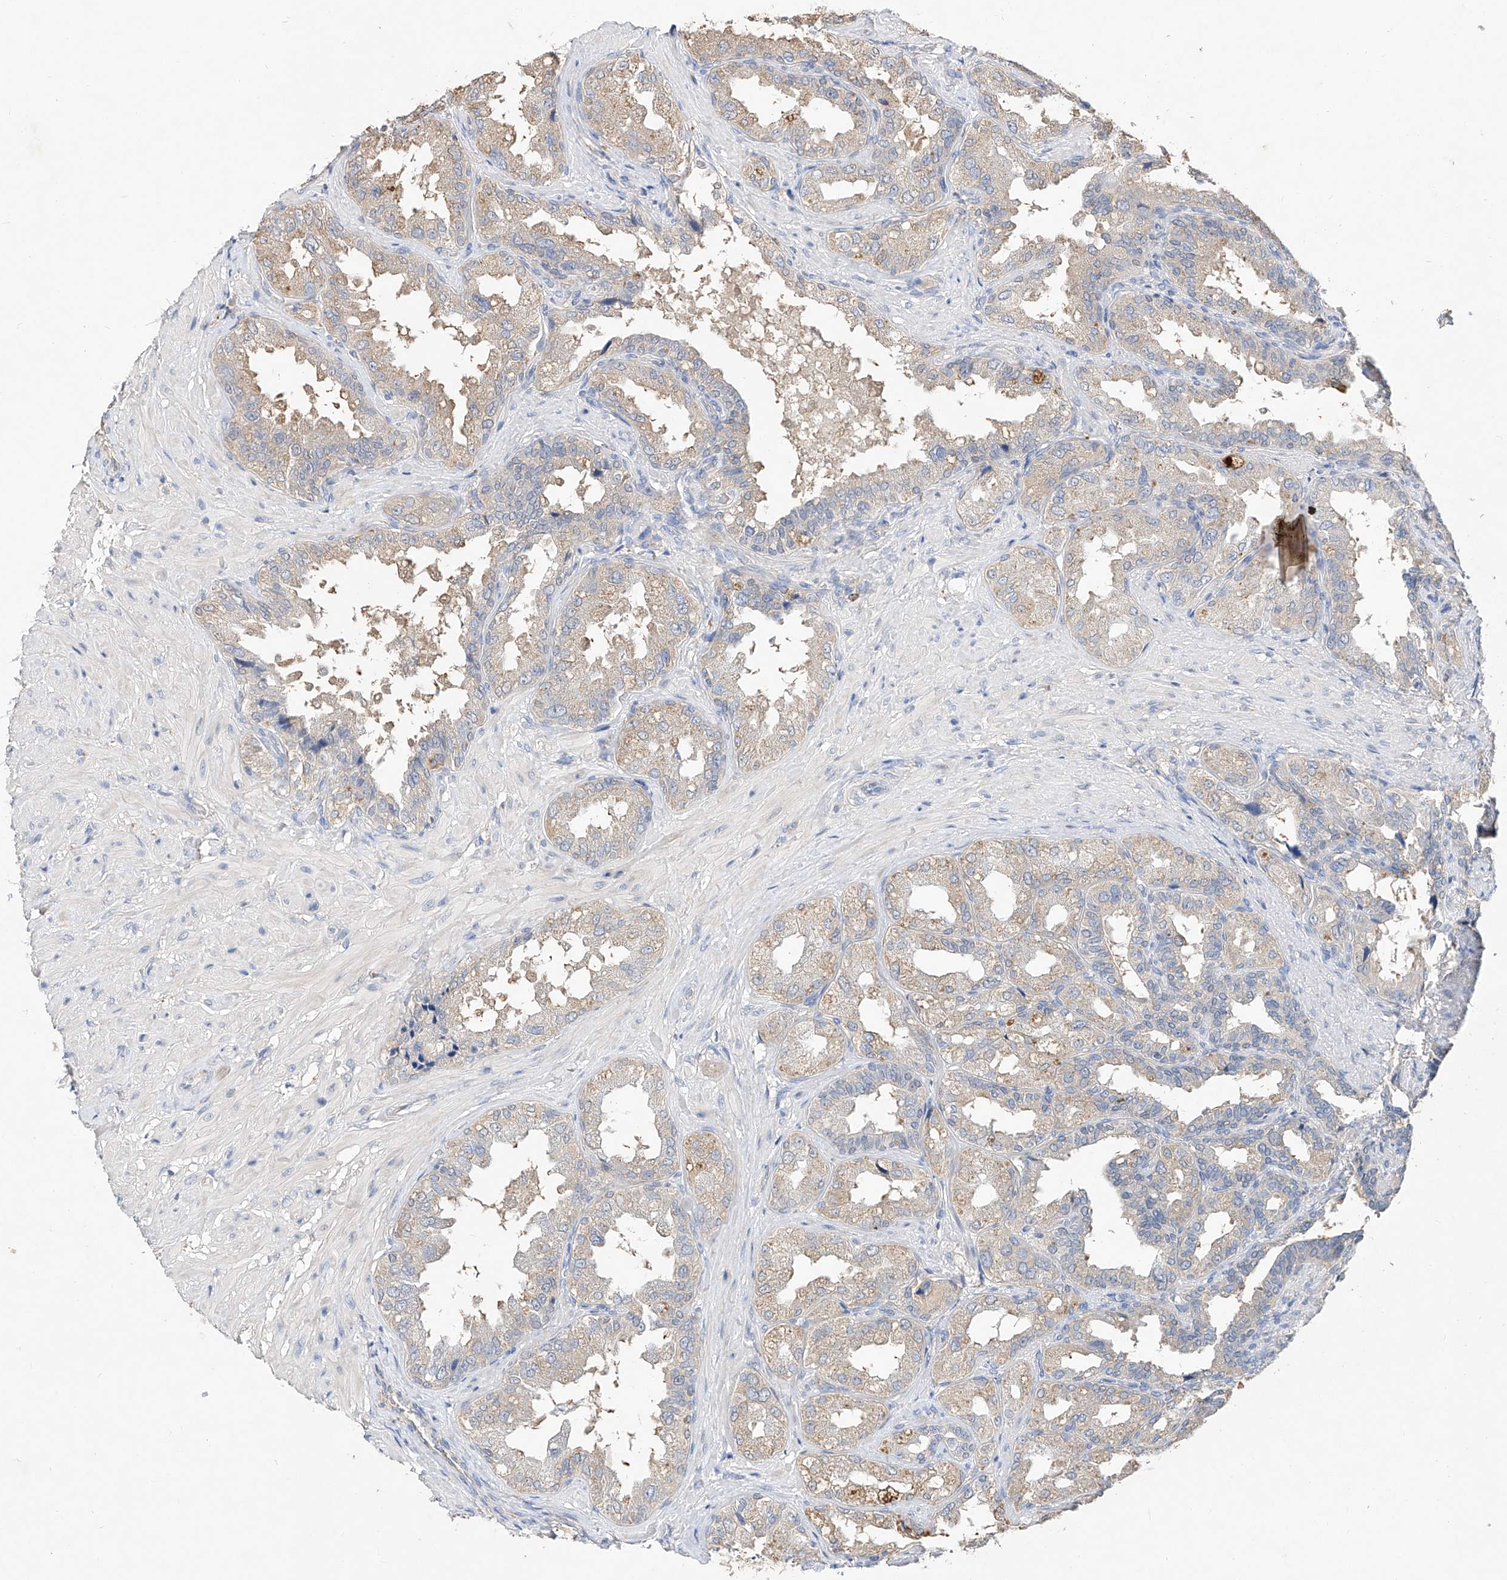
{"staining": {"intensity": "weak", "quantity": "25%-75%", "location": "cytoplasmic/membranous"}, "tissue": "seminal vesicle", "cell_type": "Glandular cells", "image_type": "normal", "snomed": [{"axis": "morphology", "description": "Normal tissue, NOS"}, {"axis": "topography", "description": "Seminal veicle"}, {"axis": "topography", "description": "Peripheral nerve tissue"}], "caption": "Immunohistochemistry staining of unremarkable seminal vesicle, which reveals low levels of weak cytoplasmic/membranous expression in about 25%-75% of glandular cells indicating weak cytoplasmic/membranous protein positivity. The staining was performed using DAB (brown) for protein detection and nuclei were counterstained in hematoxylin (blue).", "gene": "AMD1", "patient": {"sex": "male", "age": 63}}